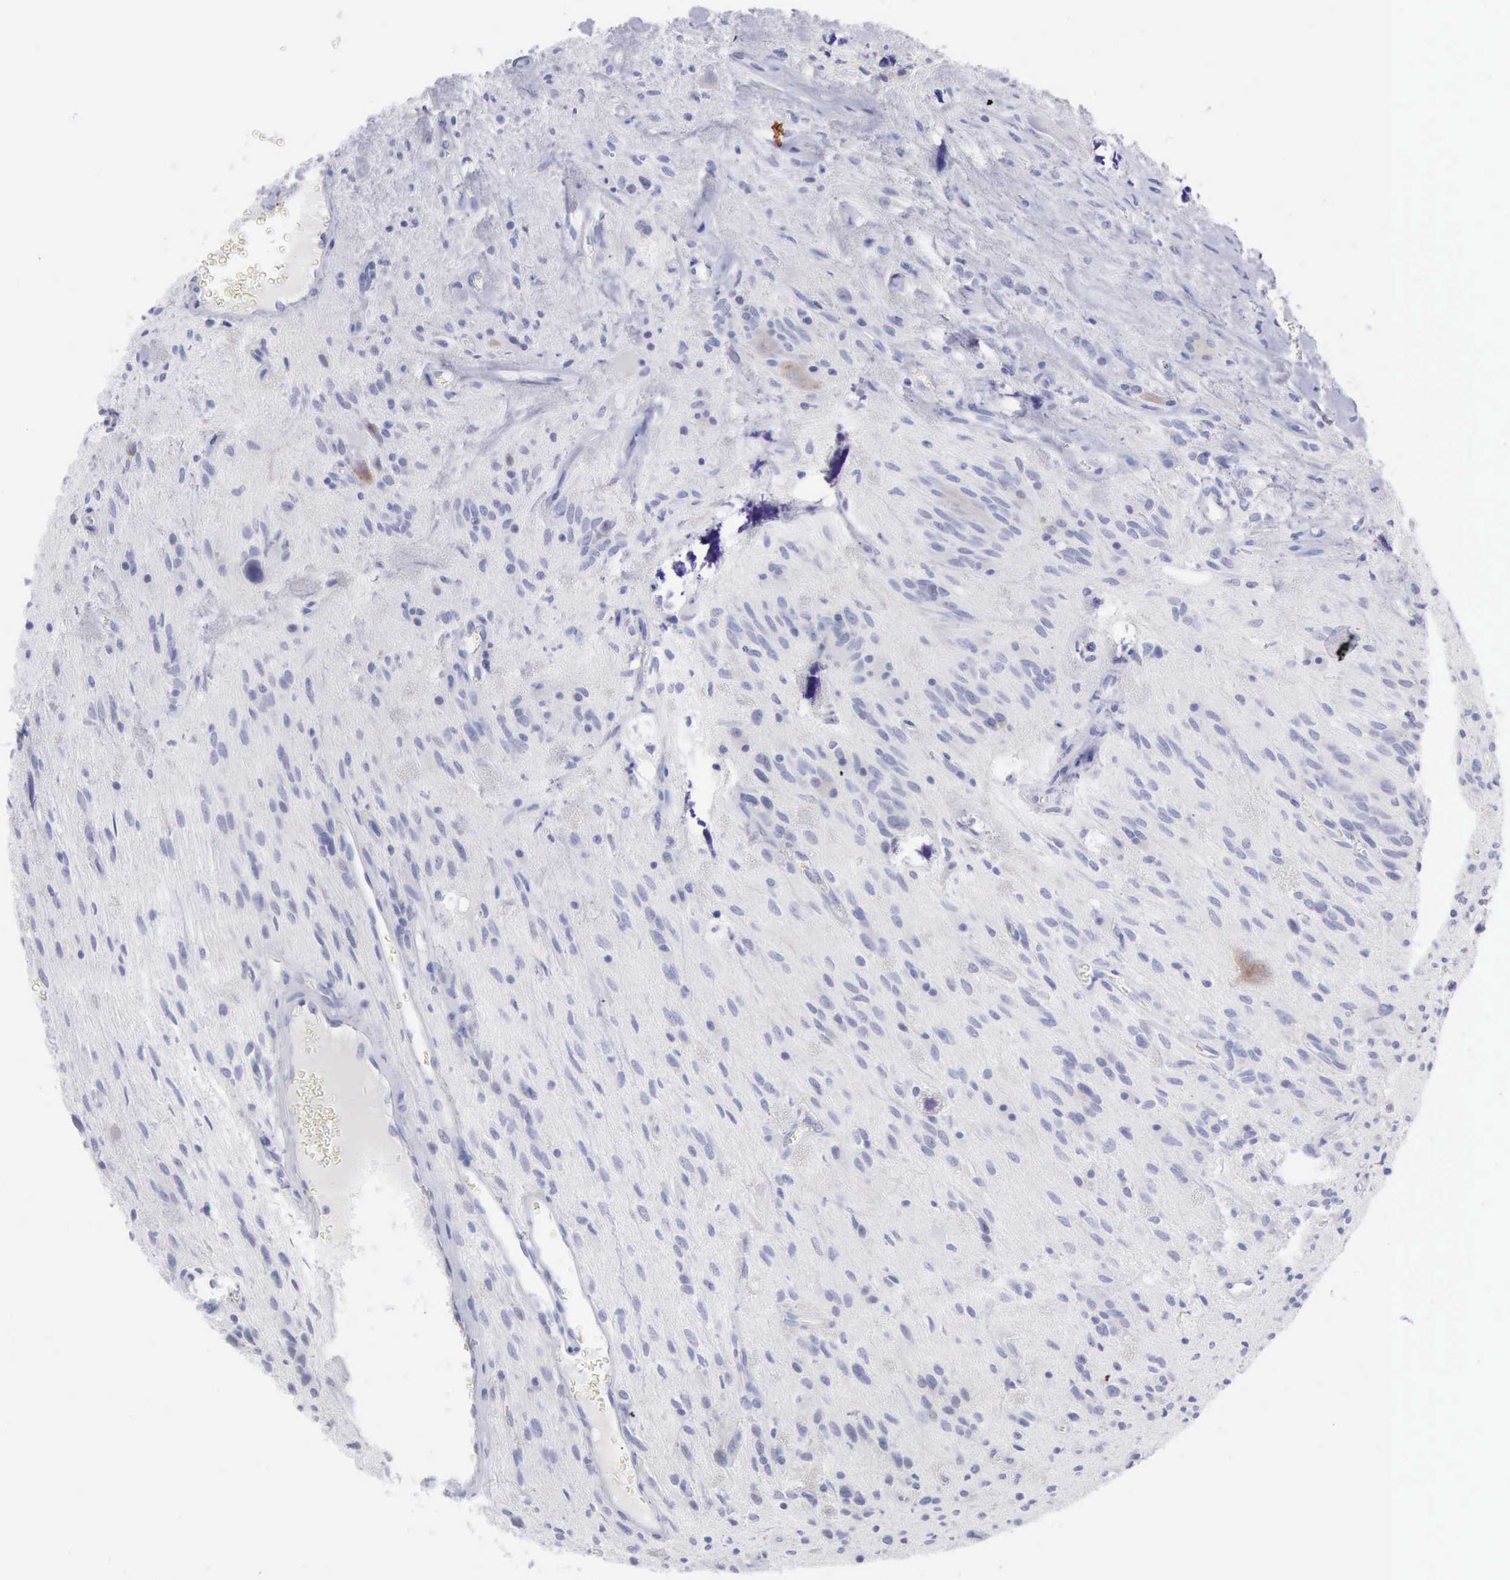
{"staining": {"intensity": "negative", "quantity": "none", "location": "none"}, "tissue": "glioma", "cell_type": "Tumor cells", "image_type": "cancer", "snomed": [{"axis": "morphology", "description": "Glioma, malignant, Low grade"}, {"axis": "topography", "description": "Brain"}], "caption": "Immunohistochemical staining of human glioma demonstrates no significant positivity in tumor cells.", "gene": "ANGEL1", "patient": {"sex": "female", "age": 15}}